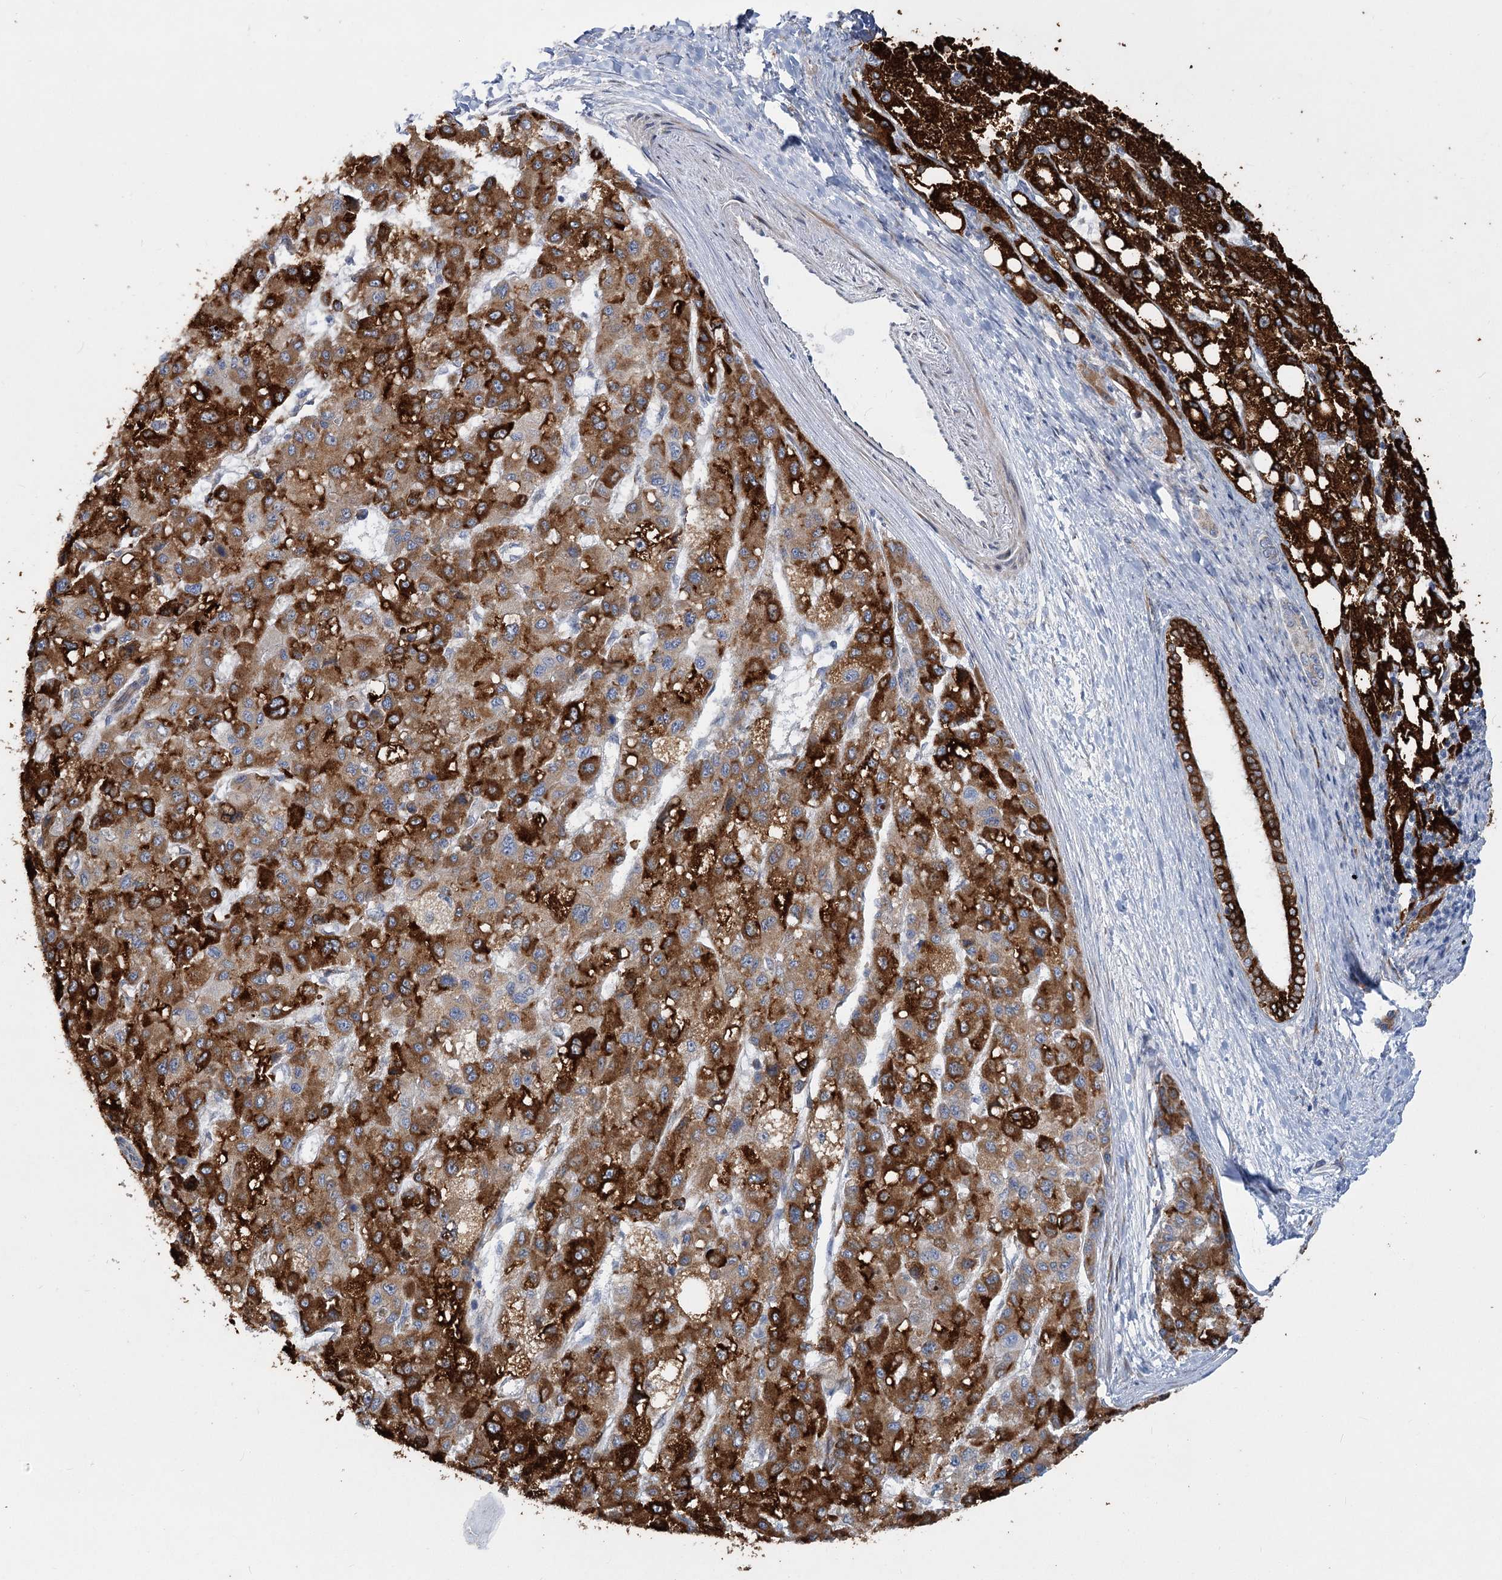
{"staining": {"intensity": "strong", "quantity": ">75%", "location": "cytoplasmic/membranous"}, "tissue": "liver cancer", "cell_type": "Tumor cells", "image_type": "cancer", "snomed": [{"axis": "morphology", "description": "Carcinoma, Hepatocellular, NOS"}, {"axis": "topography", "description": "Liver"}], "caption": "Liver cancer (hepatocellular carcinoma) stained with DAB IHC shows high levels of strong cytoplasmic/membranous expression in about >75% of tumor cells.", "gene": "CIB4", "patient": {"sex": "male", "age": 80}}